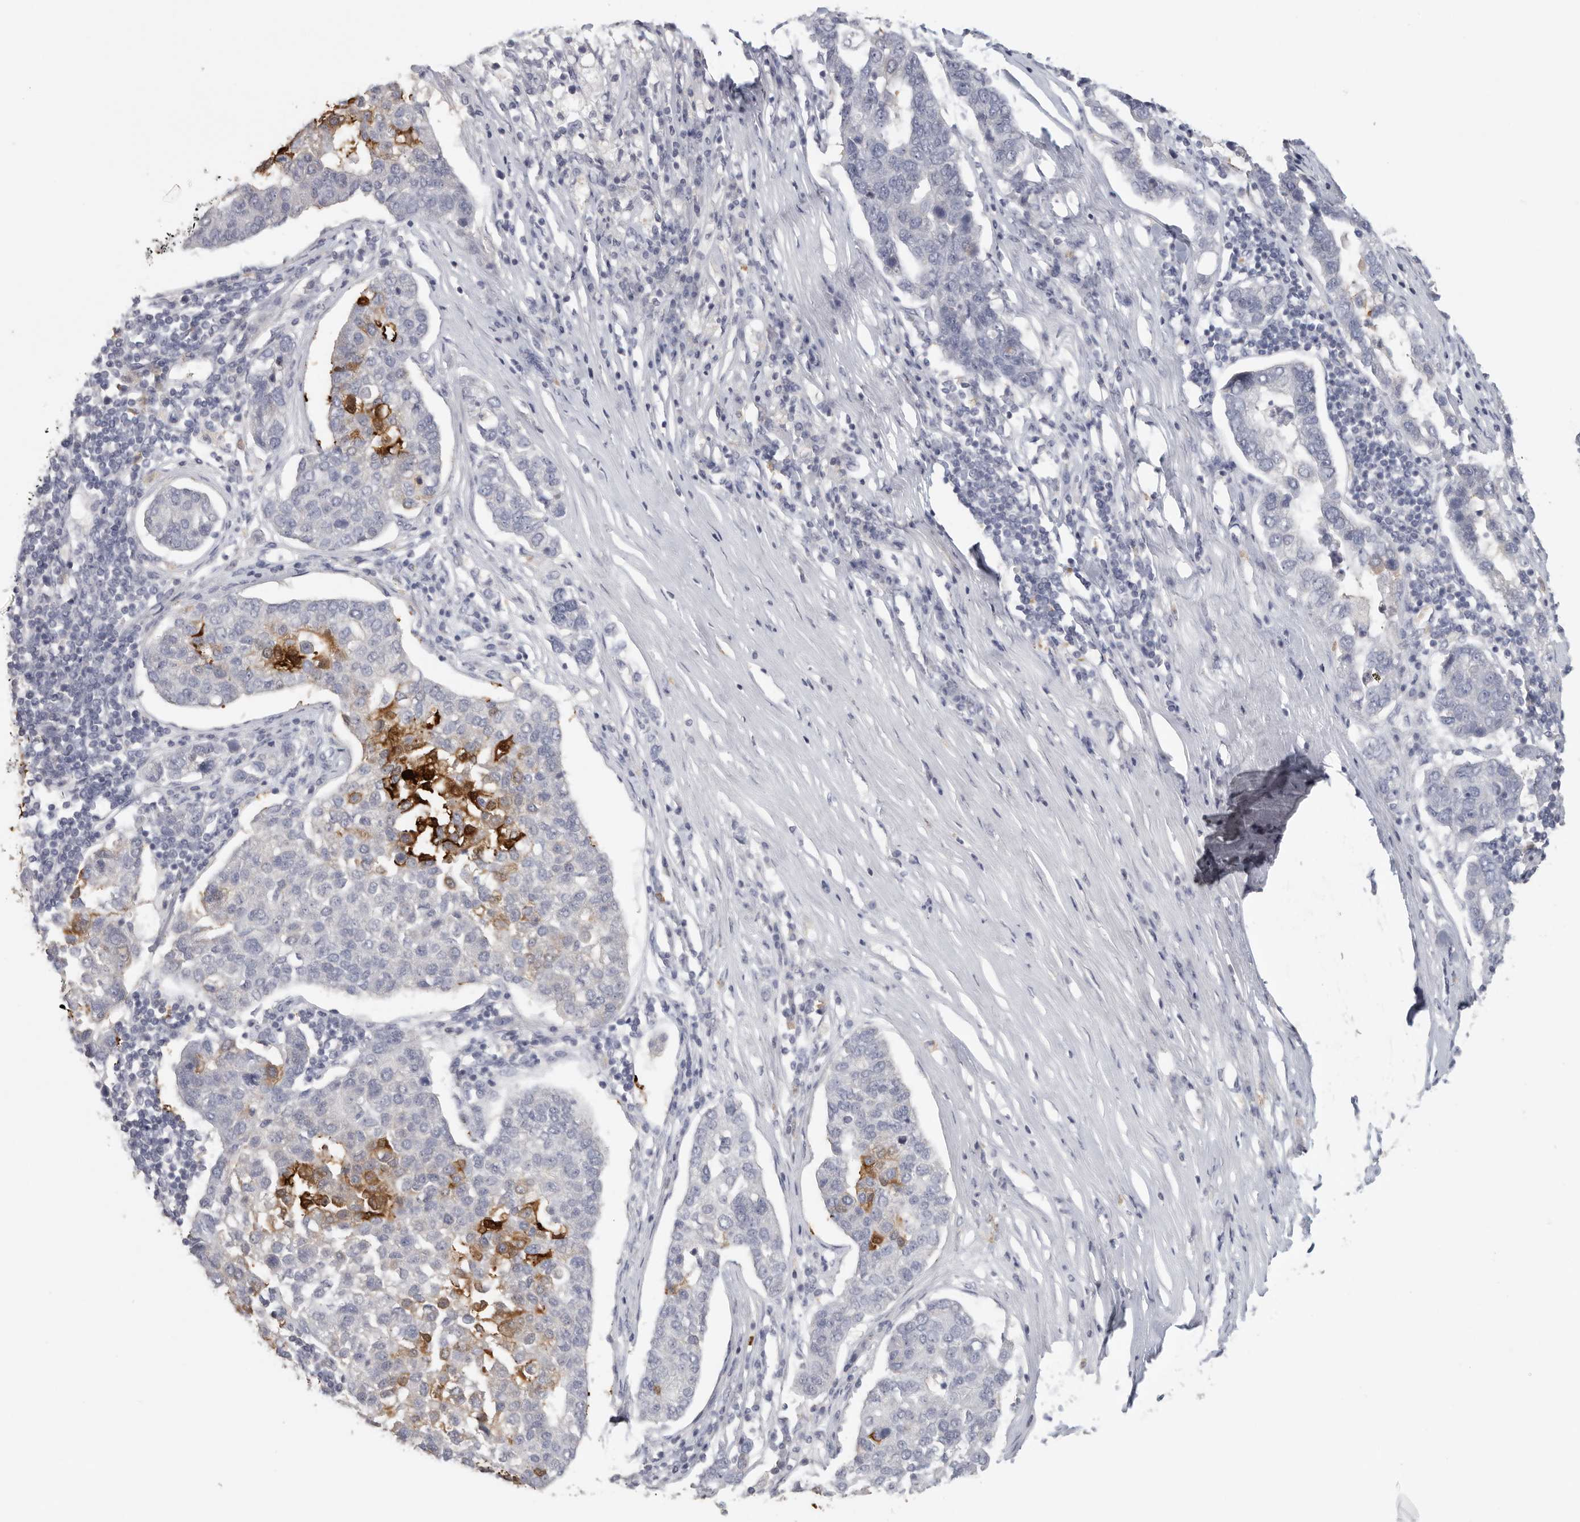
{"staining": {"intensity": "moderate", "quantity": "<25%", "location": "cytoplasmic/membranous"}, "tissue": "pancreatic cancer", "cell_type": "Tumor cells", "image_type": "cancer", "snomed": [{"axis": "morphology", "description": "Adenocarcinoma, NOS"}, {"axis": "topography", "description": "Pancreas"}], "caption": "Moderate cytoplasmic/membranous positivity for a protein is seen in approximately <25% of tumor cells of pancreatic cancer (adenocarcinoma) using IHC.", "gene": "DNAJC11", "patient": {"sex": "female", "age": 61}}